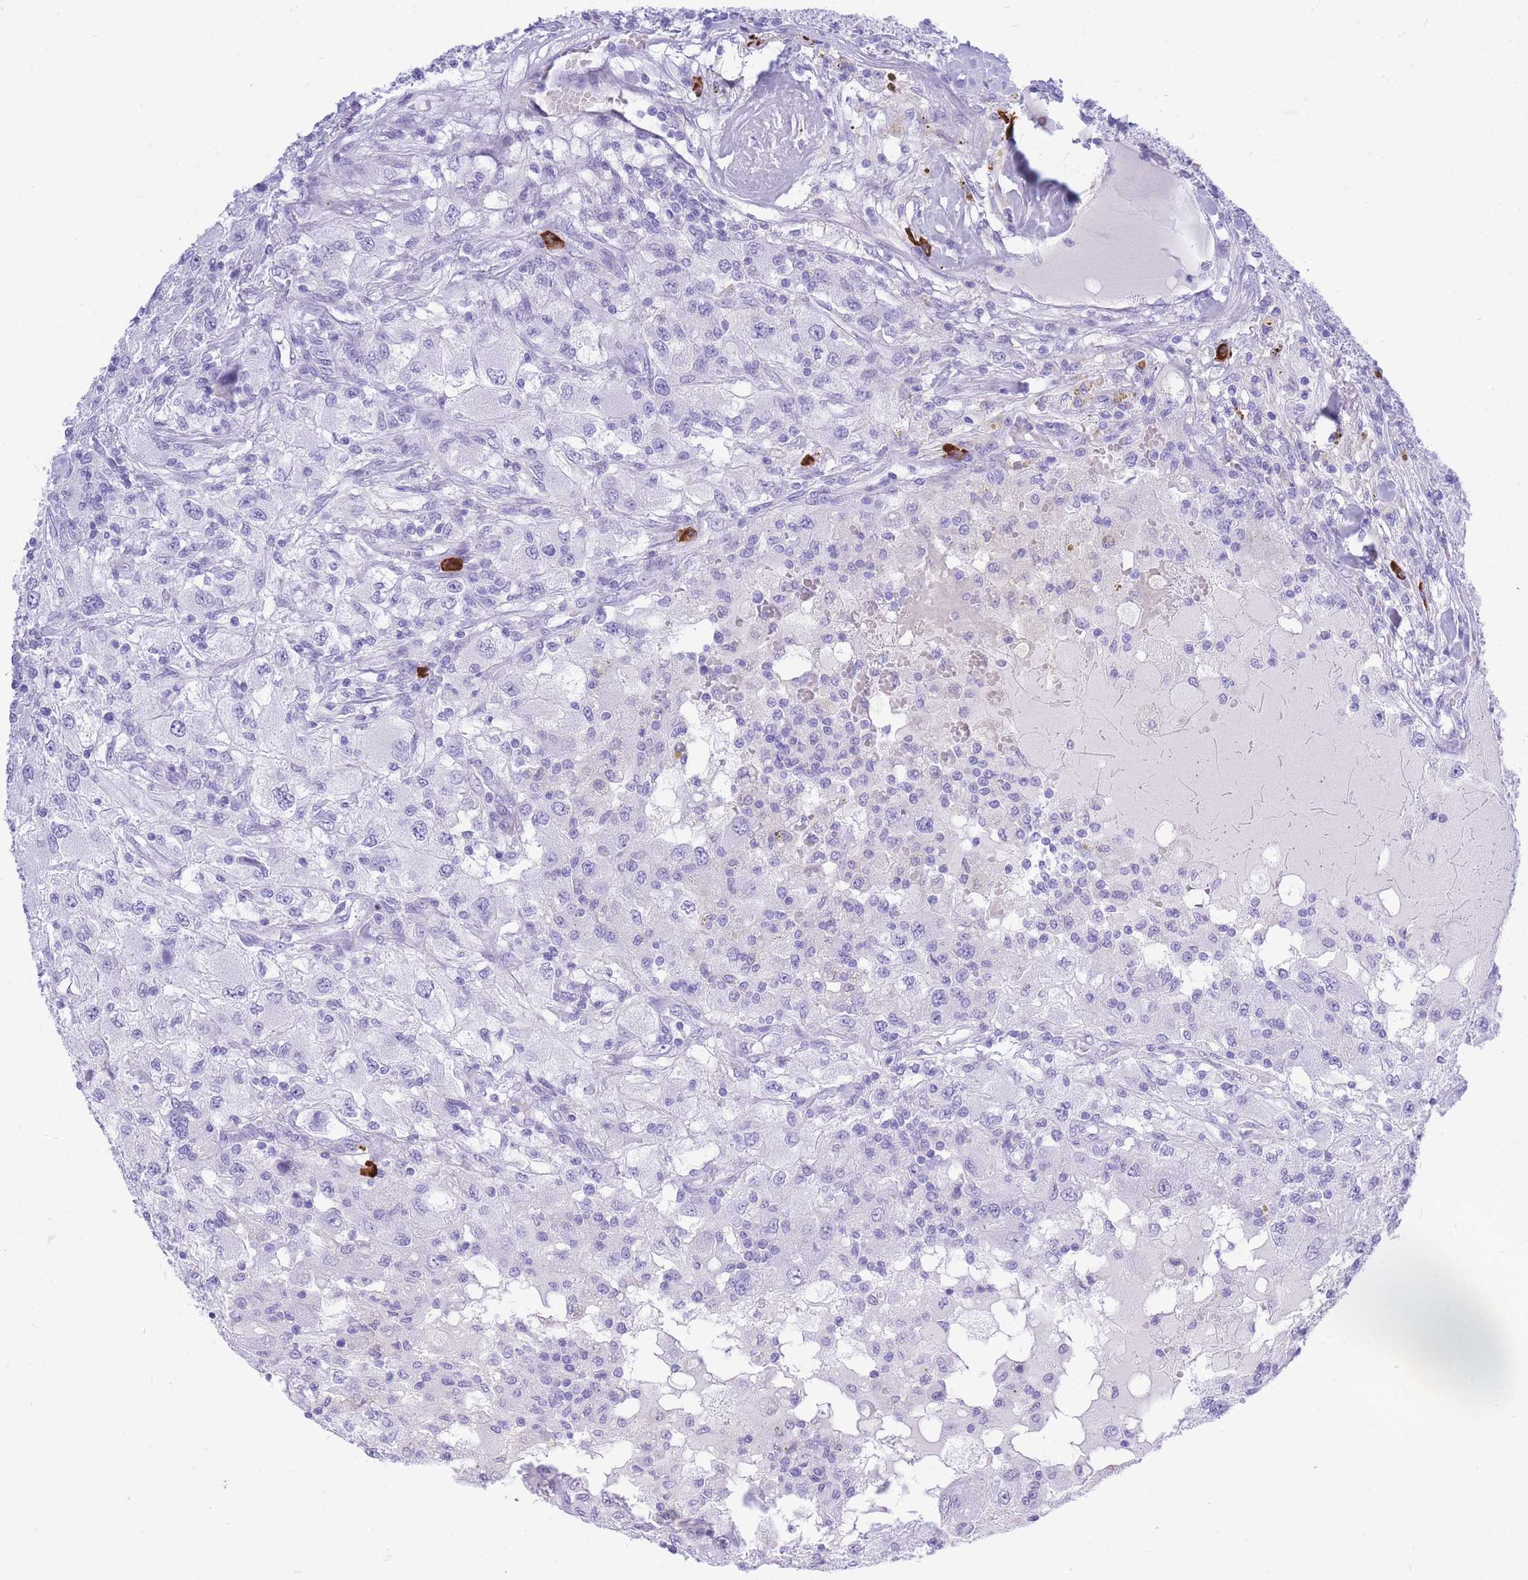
{"staining": {"intensity": "negative", "quantity": "none", "location": "none"}, "tissue": "renal cancer", "cell_type": "Tumor cells", "image_type": "cancer", "snomed": [{"axis": "morphology", "description": "Adenocarcinoma, NOS"}, {"axis": "topography", "description": "Kidney"}], "caption": "IHC image of adenocarcinoma (renal) stained for a protein (brown), which reveals no staining in tumor cells.", "gene": "ZFP62", "patient": {"sex": "female", "age": 67}}